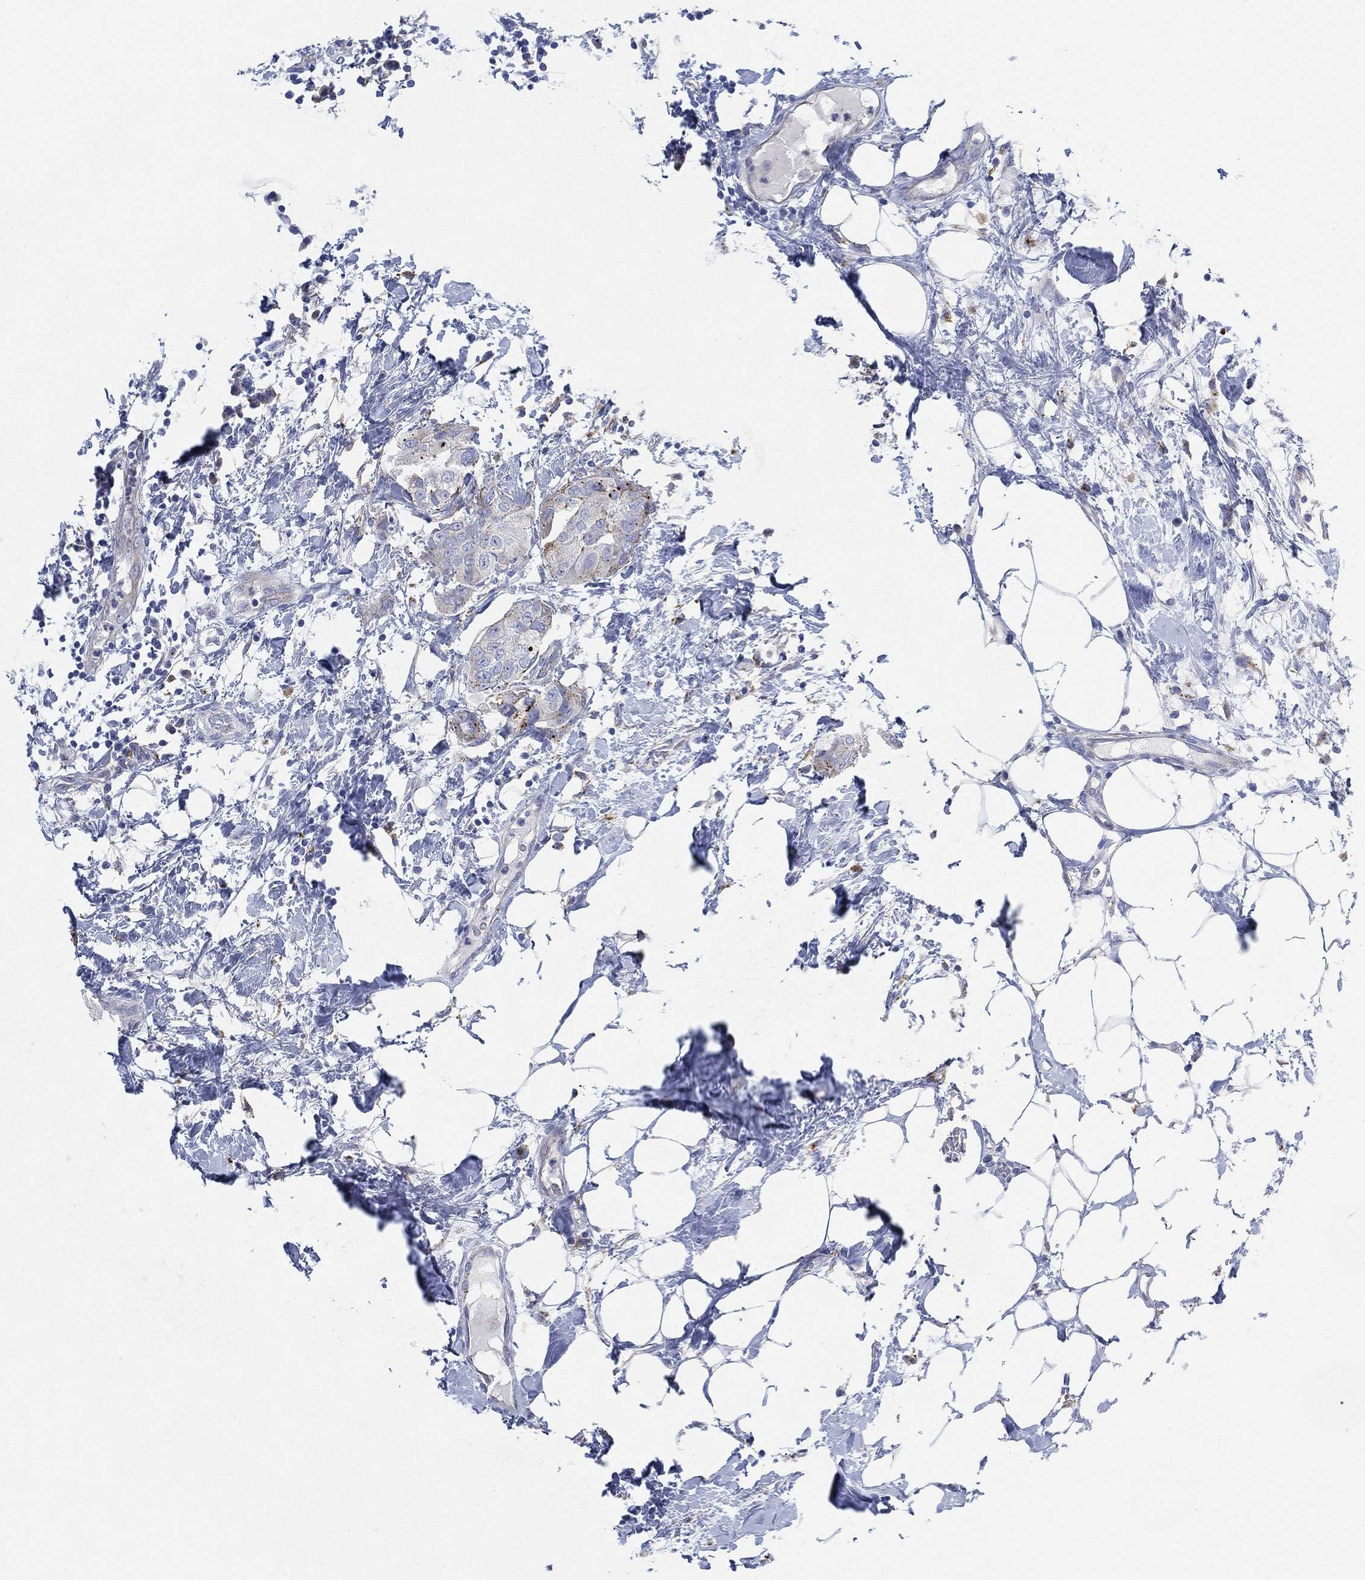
{"staining": {"intensity": "negative", "quantity": "none", "location": "none"}, "tissue": "breast cancer", "cell_type": "Tumor cells", "image_type": "cancer", "snomed": [{"axis": "morphology", "description": "Normal tissue, NOS"}, {"axis": "morphology", "description": "Duct carcinoma"}, {"axis": "topography", "description": "Breast"}], "caption": "Tumor cells are negative for protein expression in human breast invasive ductal carcinoma. (IHC, brightfield microscopy, high magnification).", "gene": "GALNS", "patient": {"sex": "female", "age": 40}}